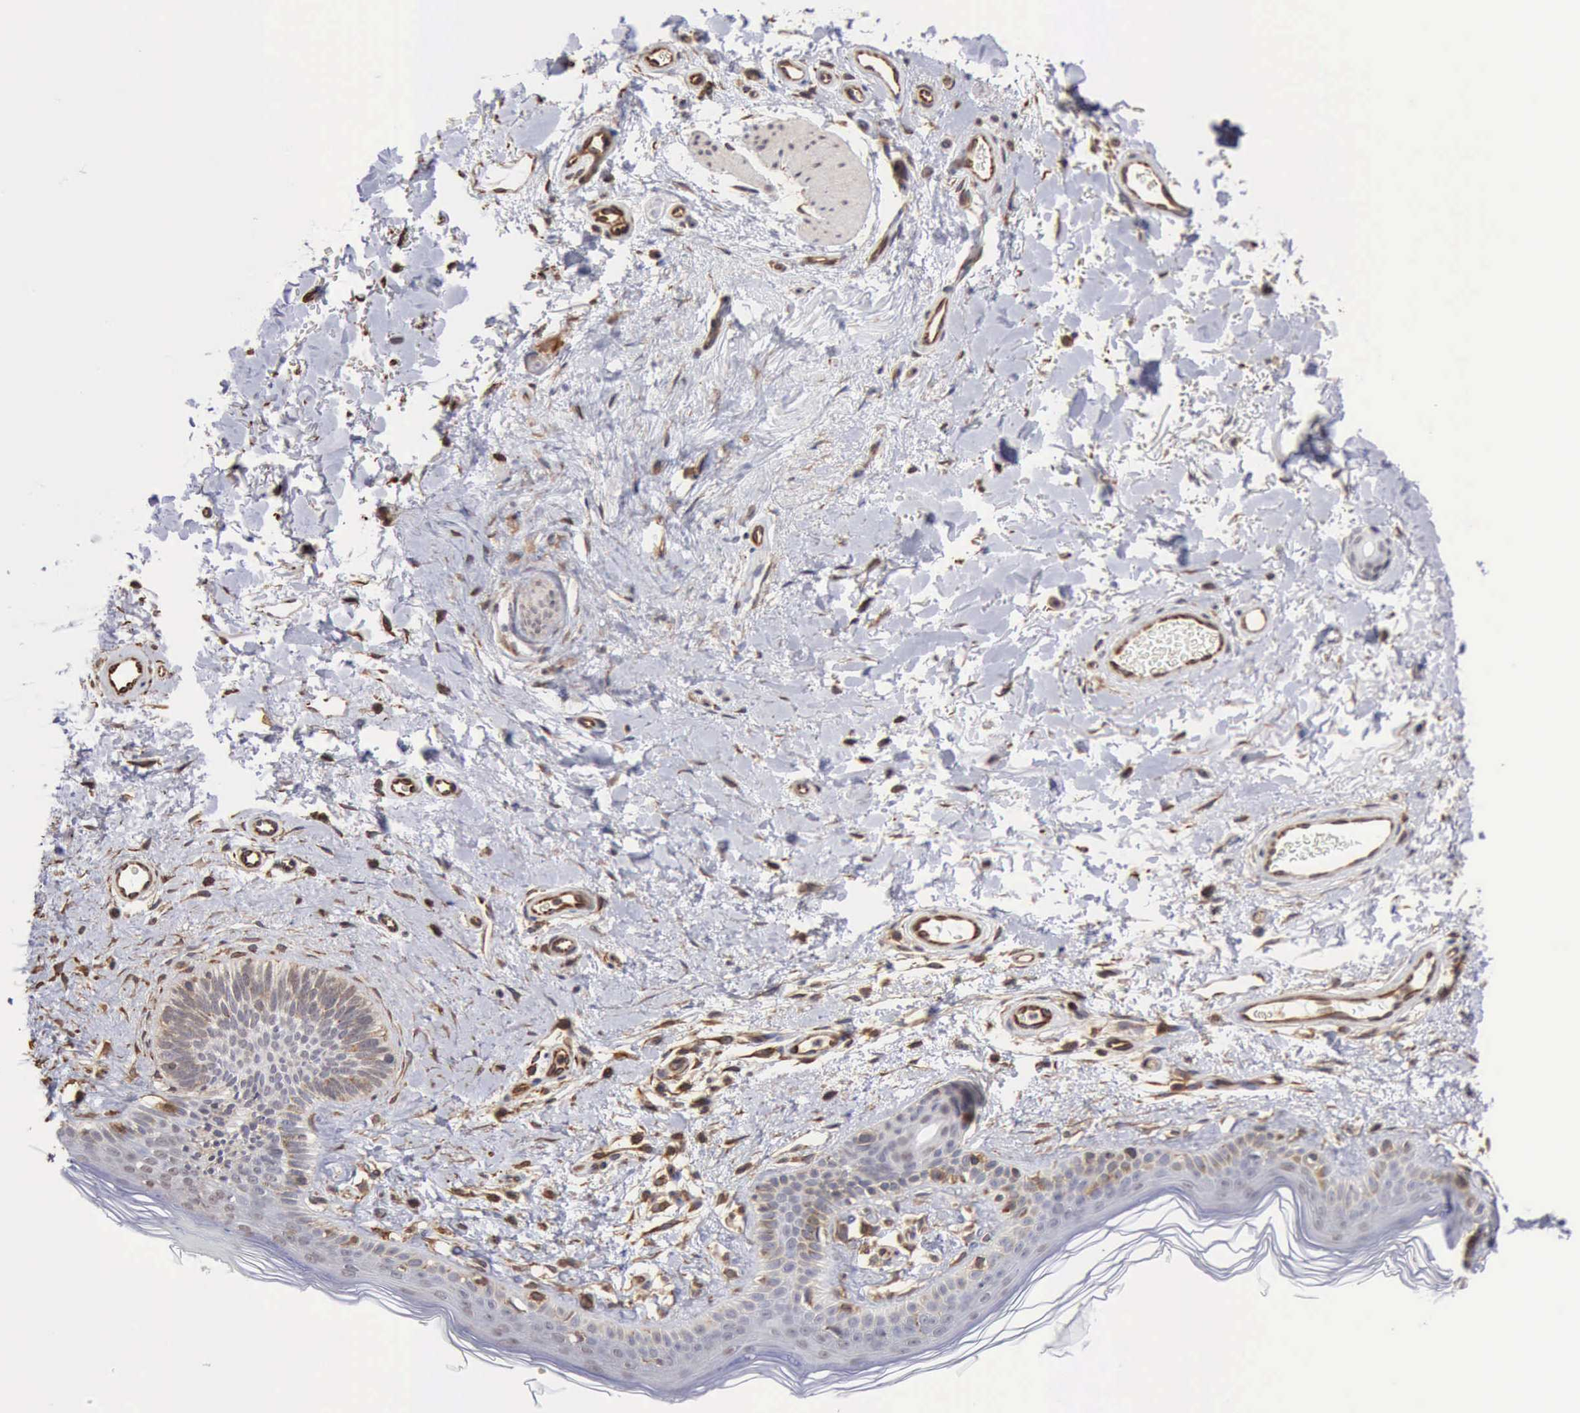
{"staining": {"intensity": "moderate", "quantity": ">75%", "location": "cytoplasmic/membranous"}, "tissue": "skin", "cell_type": "Fibroblasts", "image_type": "normal", "snomed": [{"axis": "morphology", "description": "Normal tissue, NOS"}, {"axis": "topography", "description": "Skin"}], "caption": "DAB (3,3'-diaminobenzidine) immunohistochemical staining of benign skin displays moderate cytoplasmic/membranous protein expression in about >75% of fibroblasts.", "gene": "GPR101", "patient": {"sex": "male", "age": 63}}